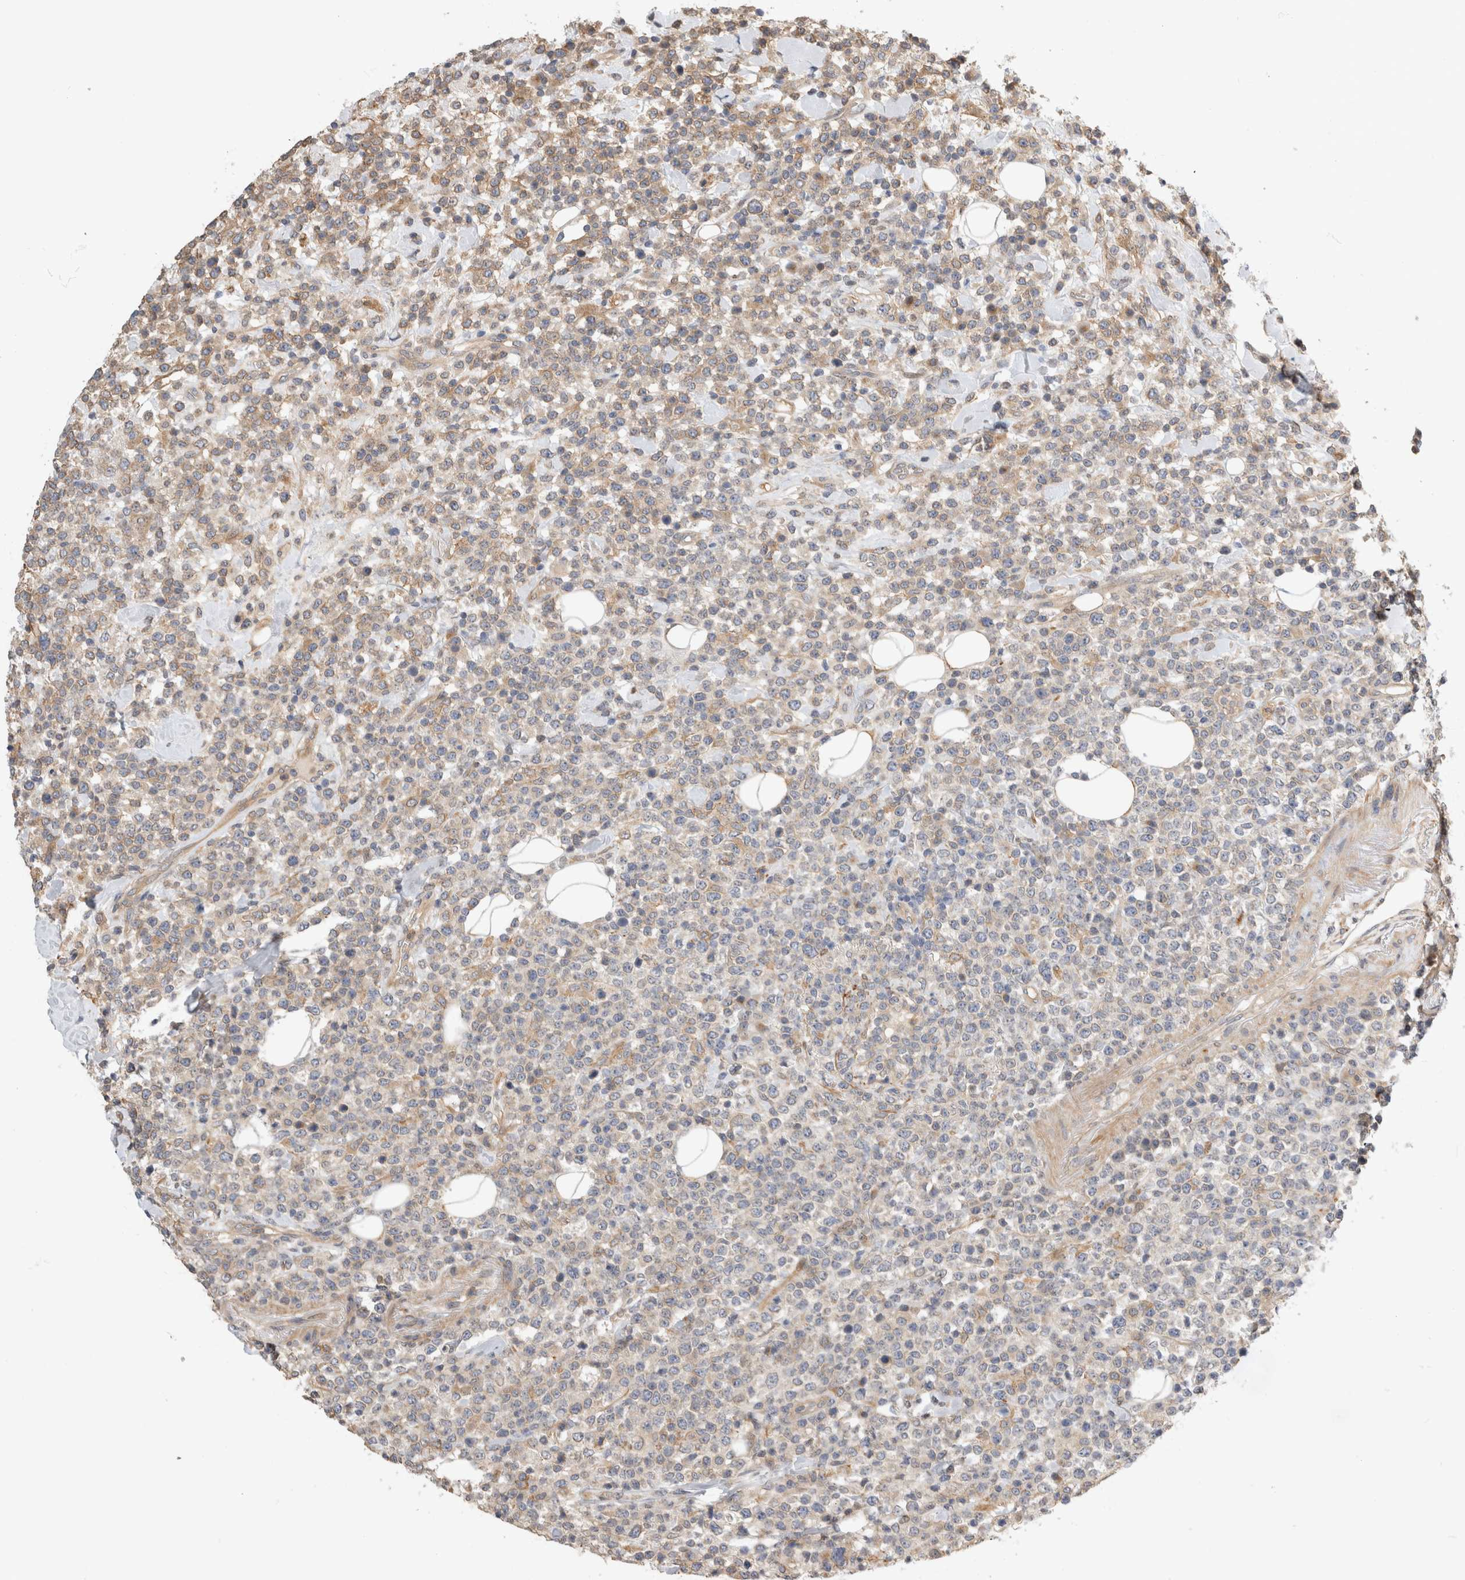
{"staining": {"intensity": "weak", "quantity": "<25%", "location": "cytoplasmic/membranous"}, "tissue": "lymphoma", "cell_type": "Tumor cells", "image_type": "cancer", "snomed": [{"axis": "morphology", "description": "Malignant lymphoma, non-Hodgkin's type, High grade"}, {"axis": "topography", "description": "Colon"}], "caption": "A histopathology image of human lymphoma is negative for staining in tumor cells. The staining is performed using DAB brown chromogen with nuclei counter-stained in using hematoxylin.", "gene": "PGM1", "patient": {"sex": "female", "age": 53}}